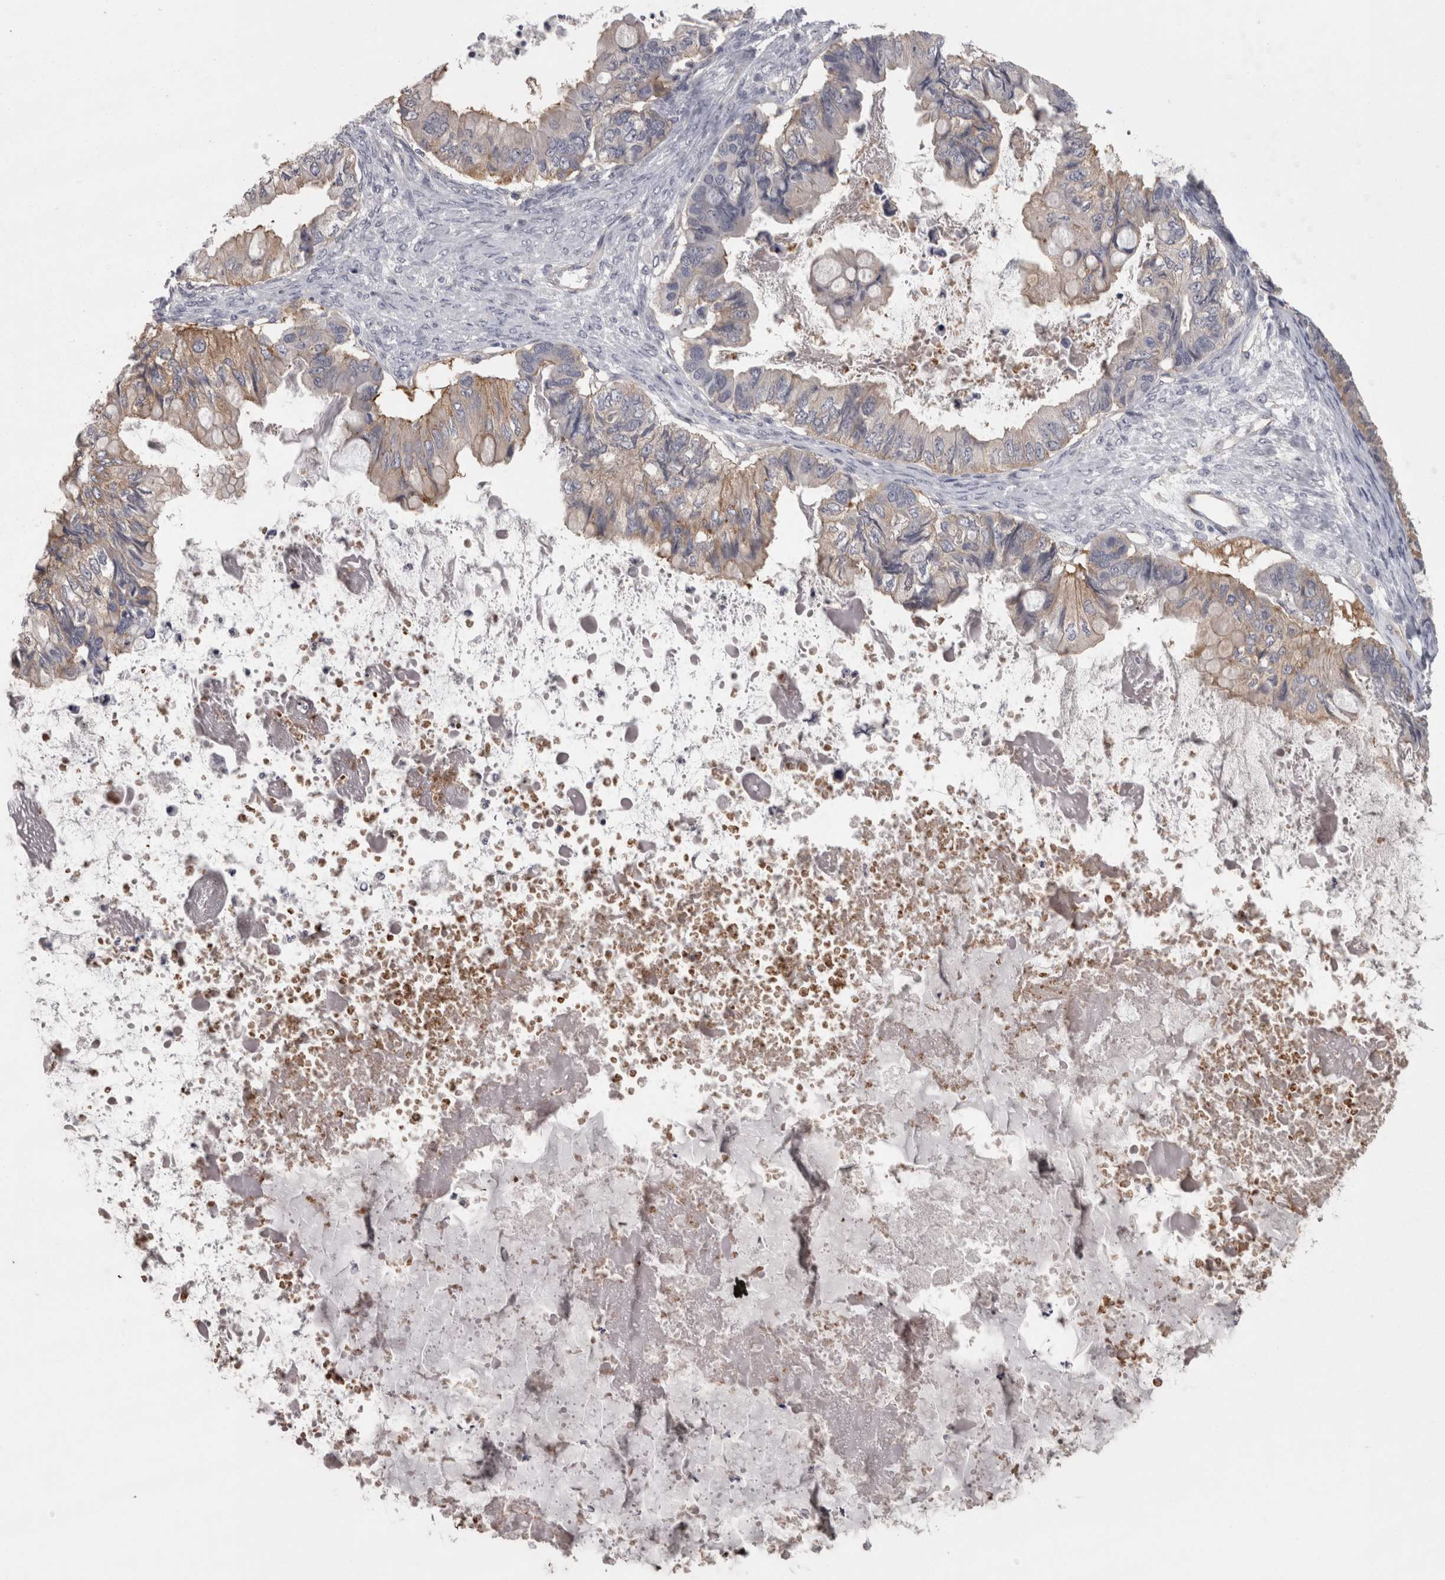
{"staining": {"intensity": "weak", "quantity": "25%-75%", "location": "cytoplasmic/membranous"}, "tissue": "ovarian cancer", "cell_type": "Tumor cells", "image_type": "cancer", "snomed": [{"axis": "morphology", "description": "Cystadenocarcinoma, mucinous, NOS"}, {"axis": "topography", "description": "Ovary"}], "caption": "Tumor cells reveal low levels of weak cytoplasmic/membranous expression in about 25%-75% of cells in ovarian cancer.", "gene": "LYZL6", "patient": {"sex": "female", "age": 80}}